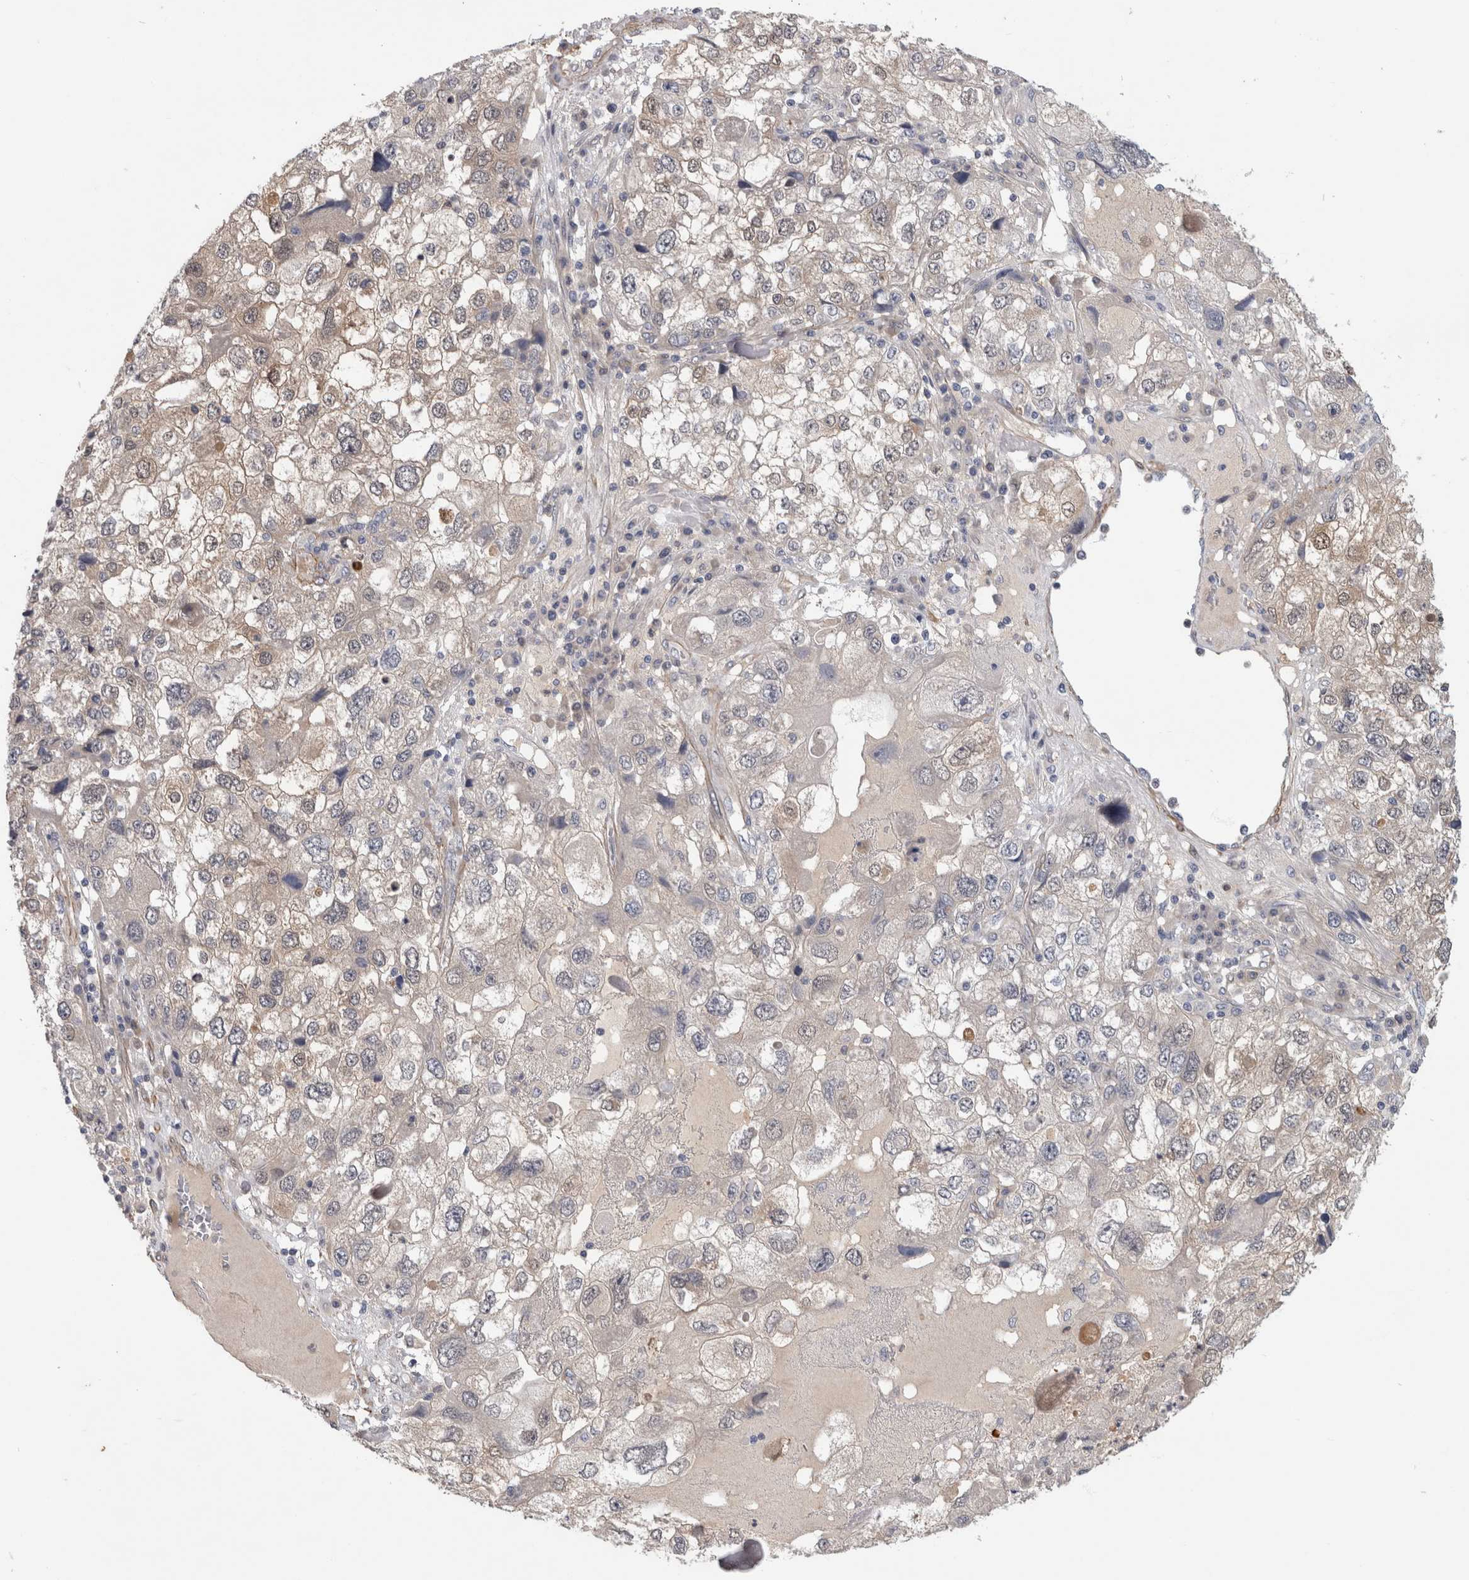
{"staining": {"intensity": "weak", "quantity": "<25%", "location": "cytoplasmic/membranous"}, "tissue": "endometrial cancer", "cell_type": "Tumor cells", "image_type": "cancer", "snomed": [{"axis": "morphology", "description": "Adenocarcinoma, NOS"}, {"axis": "topography", "description": "Endometrium"}], "caption": "A histopathology image of human endometrial cancer (adenocarcinoma) is negative for staining in tumor cells.", "gene": "PGM1", "patient": {"sex": "female", "age": 49}}